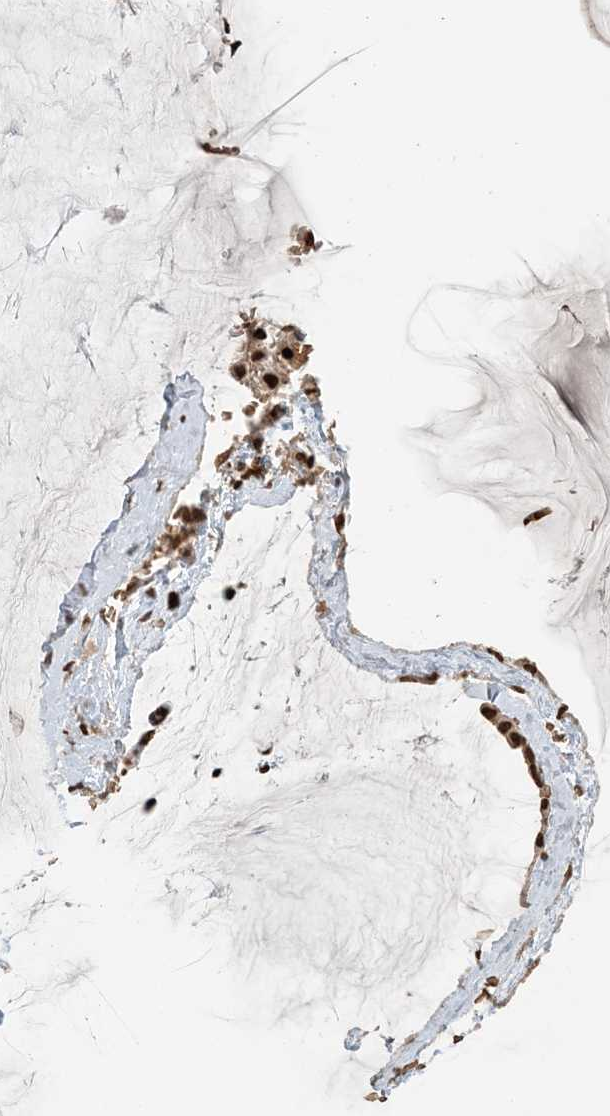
{"staining": {"intensity": "strong", "quantity": ">75%", "location": "nuclear"}, "tissue": "ovarian cancer", "cell_type": "Tumor cells", "image_type": "cancer", "snomed": [{"axis": "morphology", "description": "Cystadenocarcinoma, mucinous, NOS"}, {"axis": "topography", "description": "Ovary"}], "caption": "Protein expression by immunohistochemistry shows strong nuclear expression in about >75% of tumor cells in ovarian mucinous cystadenocarcinoma.", "gene": "H3-3B", "patient": {"sex": "female", "age": 39}}